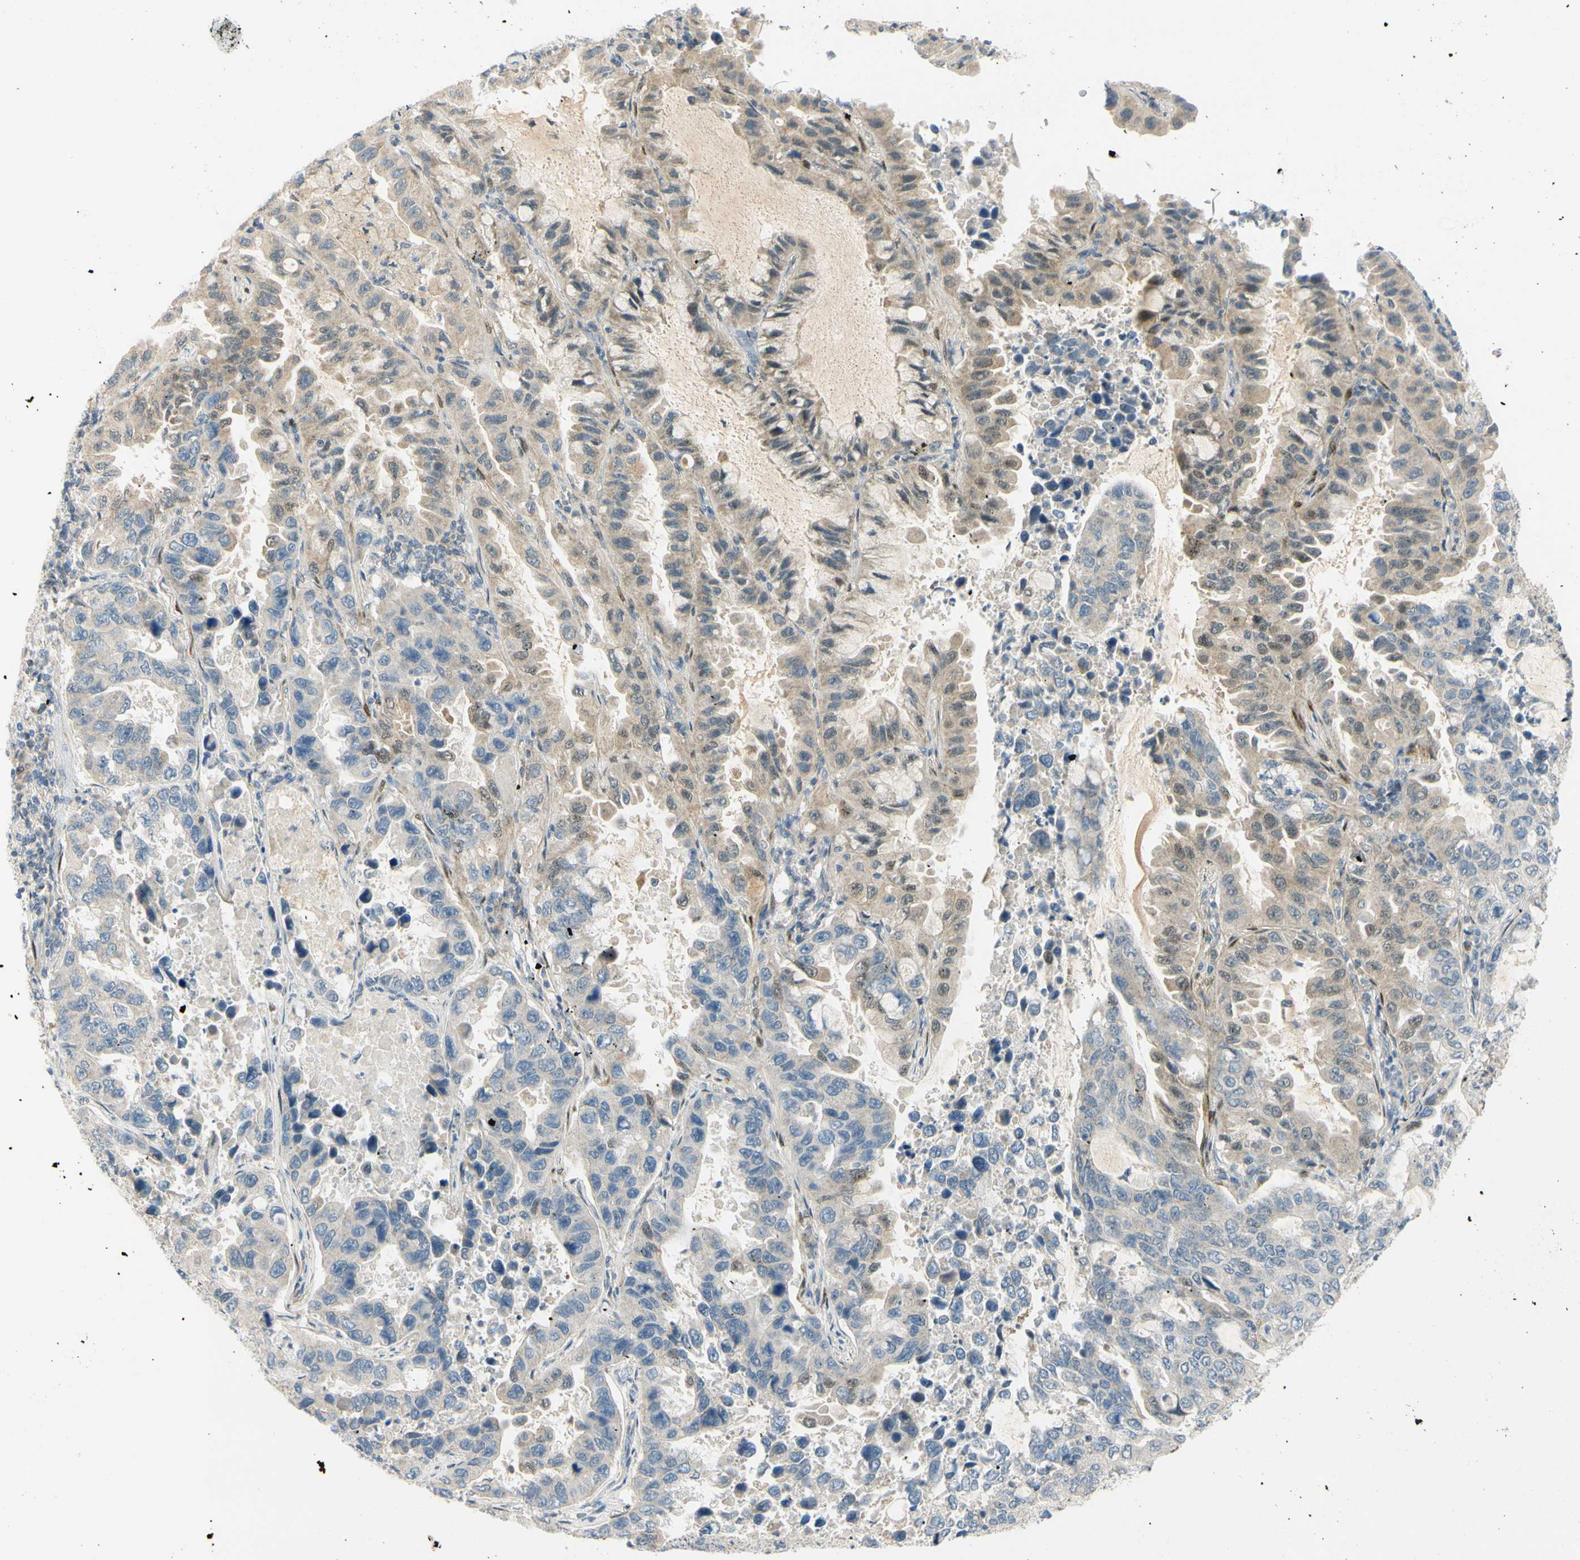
{"staining": {"intensity": "weak", "quantity": "25%-75%", "location": "cytoplasmic/membranous"}, "tissue": "lung cancer", "cell_type": "Tumor cells", "image_type": "cancer", "snomed": [{"axis": "morphology", "description": "Adenocarcinoma, NOS"}, {"axis": "topography", "description": "Lung"}], "caption": "Tumor cells demonstrate low levels of weak cytoplasmic/membranous positivity in approximately 25%-75% of cells in lung cancer (adenocarcinoma). Immunohistochemistry stains the protein of interest in brown and the nuclei are stained blue.", "gene": "FHL2", "patient": {"sex": "male", "age": 64}}